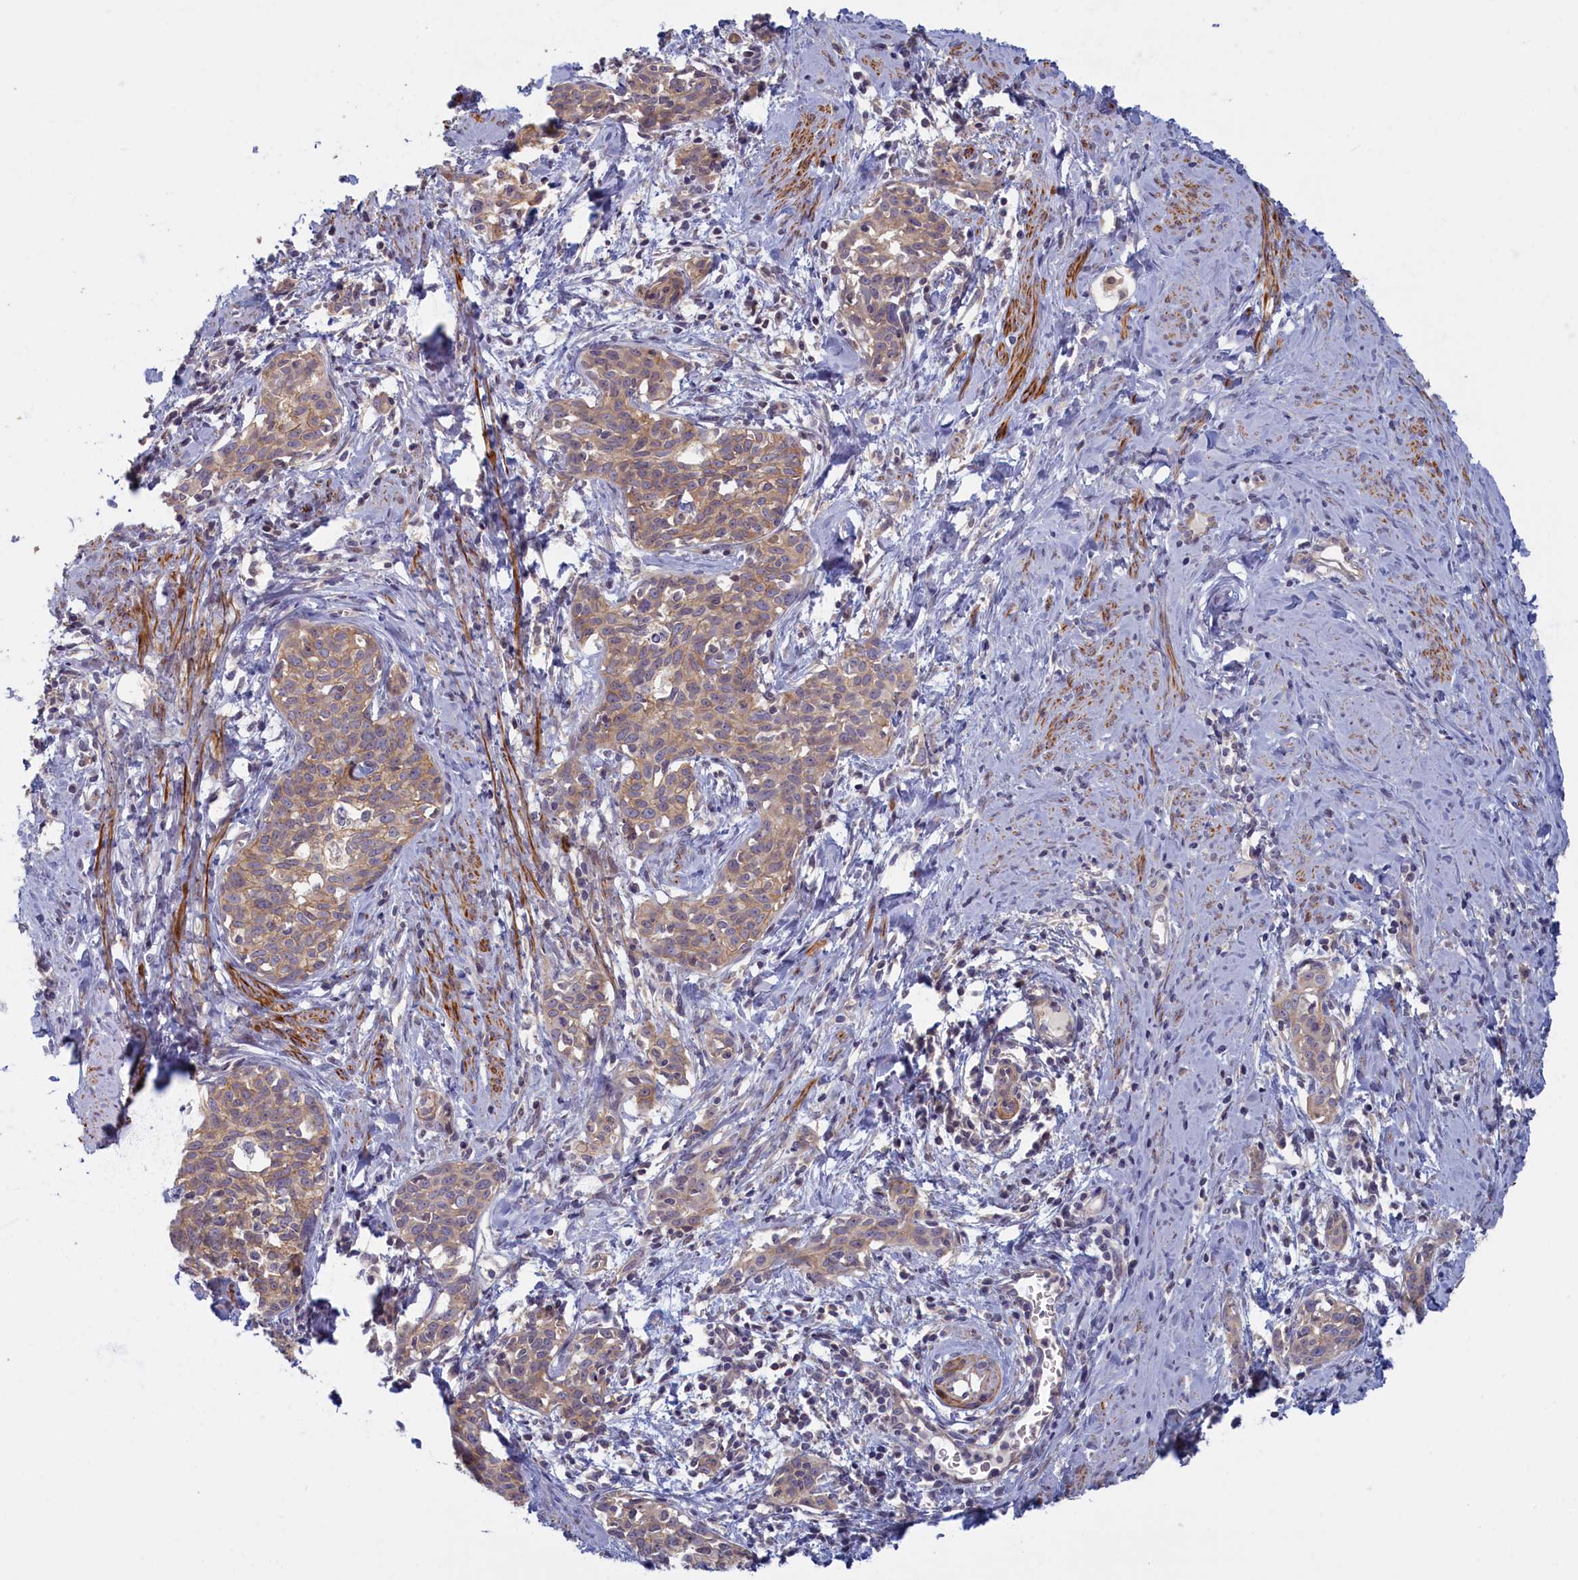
{"staining": {"intensity": "moderate", "quantity": "25%-75%", "location": "cytoplasmic/membranous"}, "tissue": "cervical cancer", "cell_type": "Tumor cells", "image_type": "cancer", "snomed": [{"axis": "morphology", "description": "Squamous cell carcinoma, NOS"}, {"axis": "topography", "description": "Cervix"}], "caption": "Protein expression by immunohistochemistry (IHC) demonstrates moderate cytoplasmic/membranous expression in approximately 25%-75% of tumor cells in cervical squamous cell carcinoma.", "gene": "TRPM4", "patient": {"sex": "female", "age": 52}}